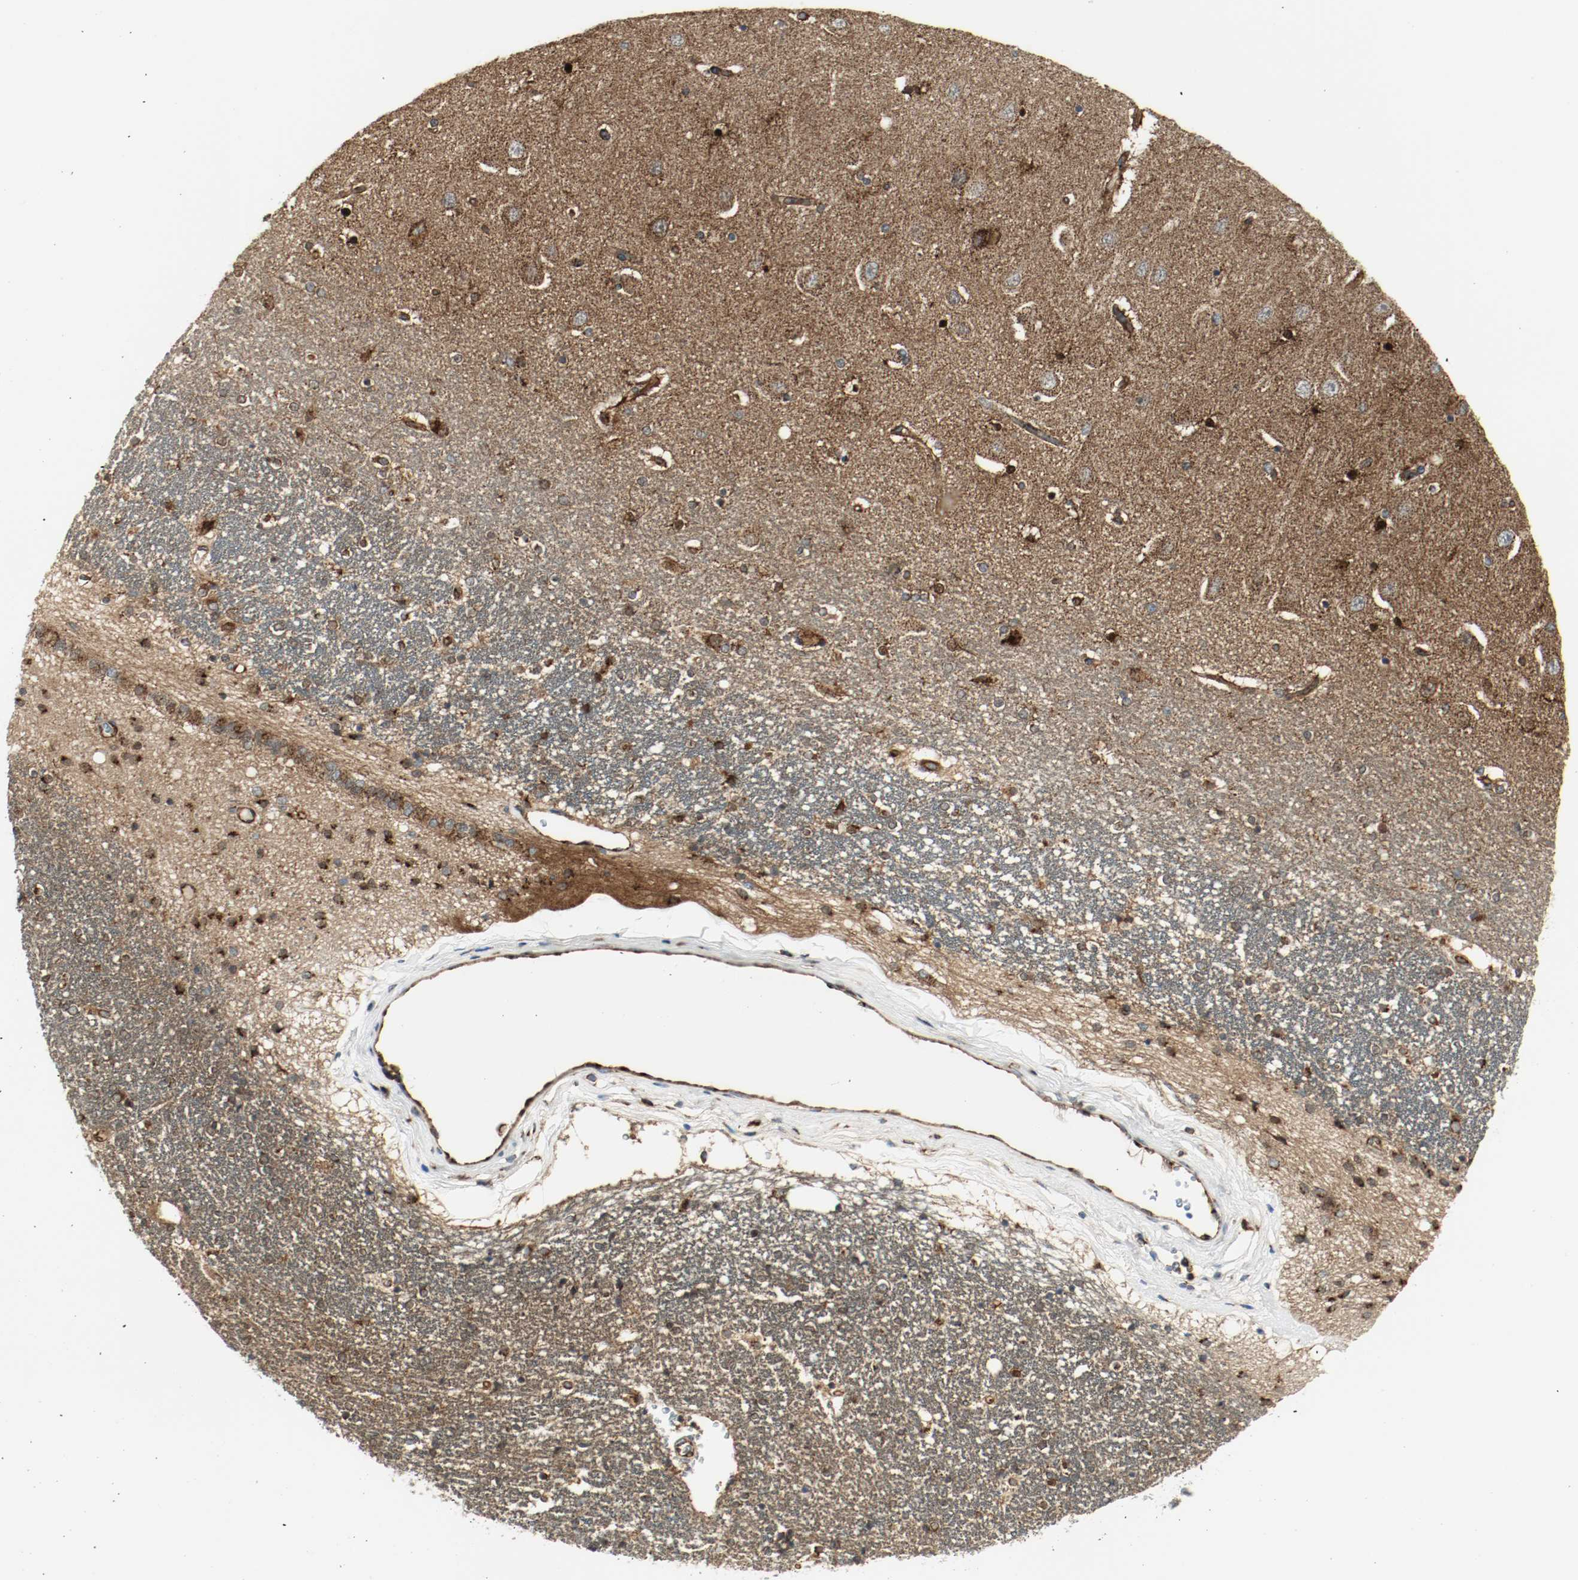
{"staining": {"intensity": "strong", "quantity": ">75%", "location": "cytoplasmic/membranous"}, "tissue": "hippocampus", "cell_type": "Glial cells", "image_type": "normal", "snomed": [{"axis": "morphology", "description": "Normal tissue, NOS"}, {"axis": "topography", "description": "Hippocampus"}], "caption": "Benign hippocampus exhibits strong cytoplasmic/membranous positivity in approximately >75% of glial cells, visualized by immunohistochemistry.", "gene": "PLCG1", "patient": {"sex": "female", "age": 54}}